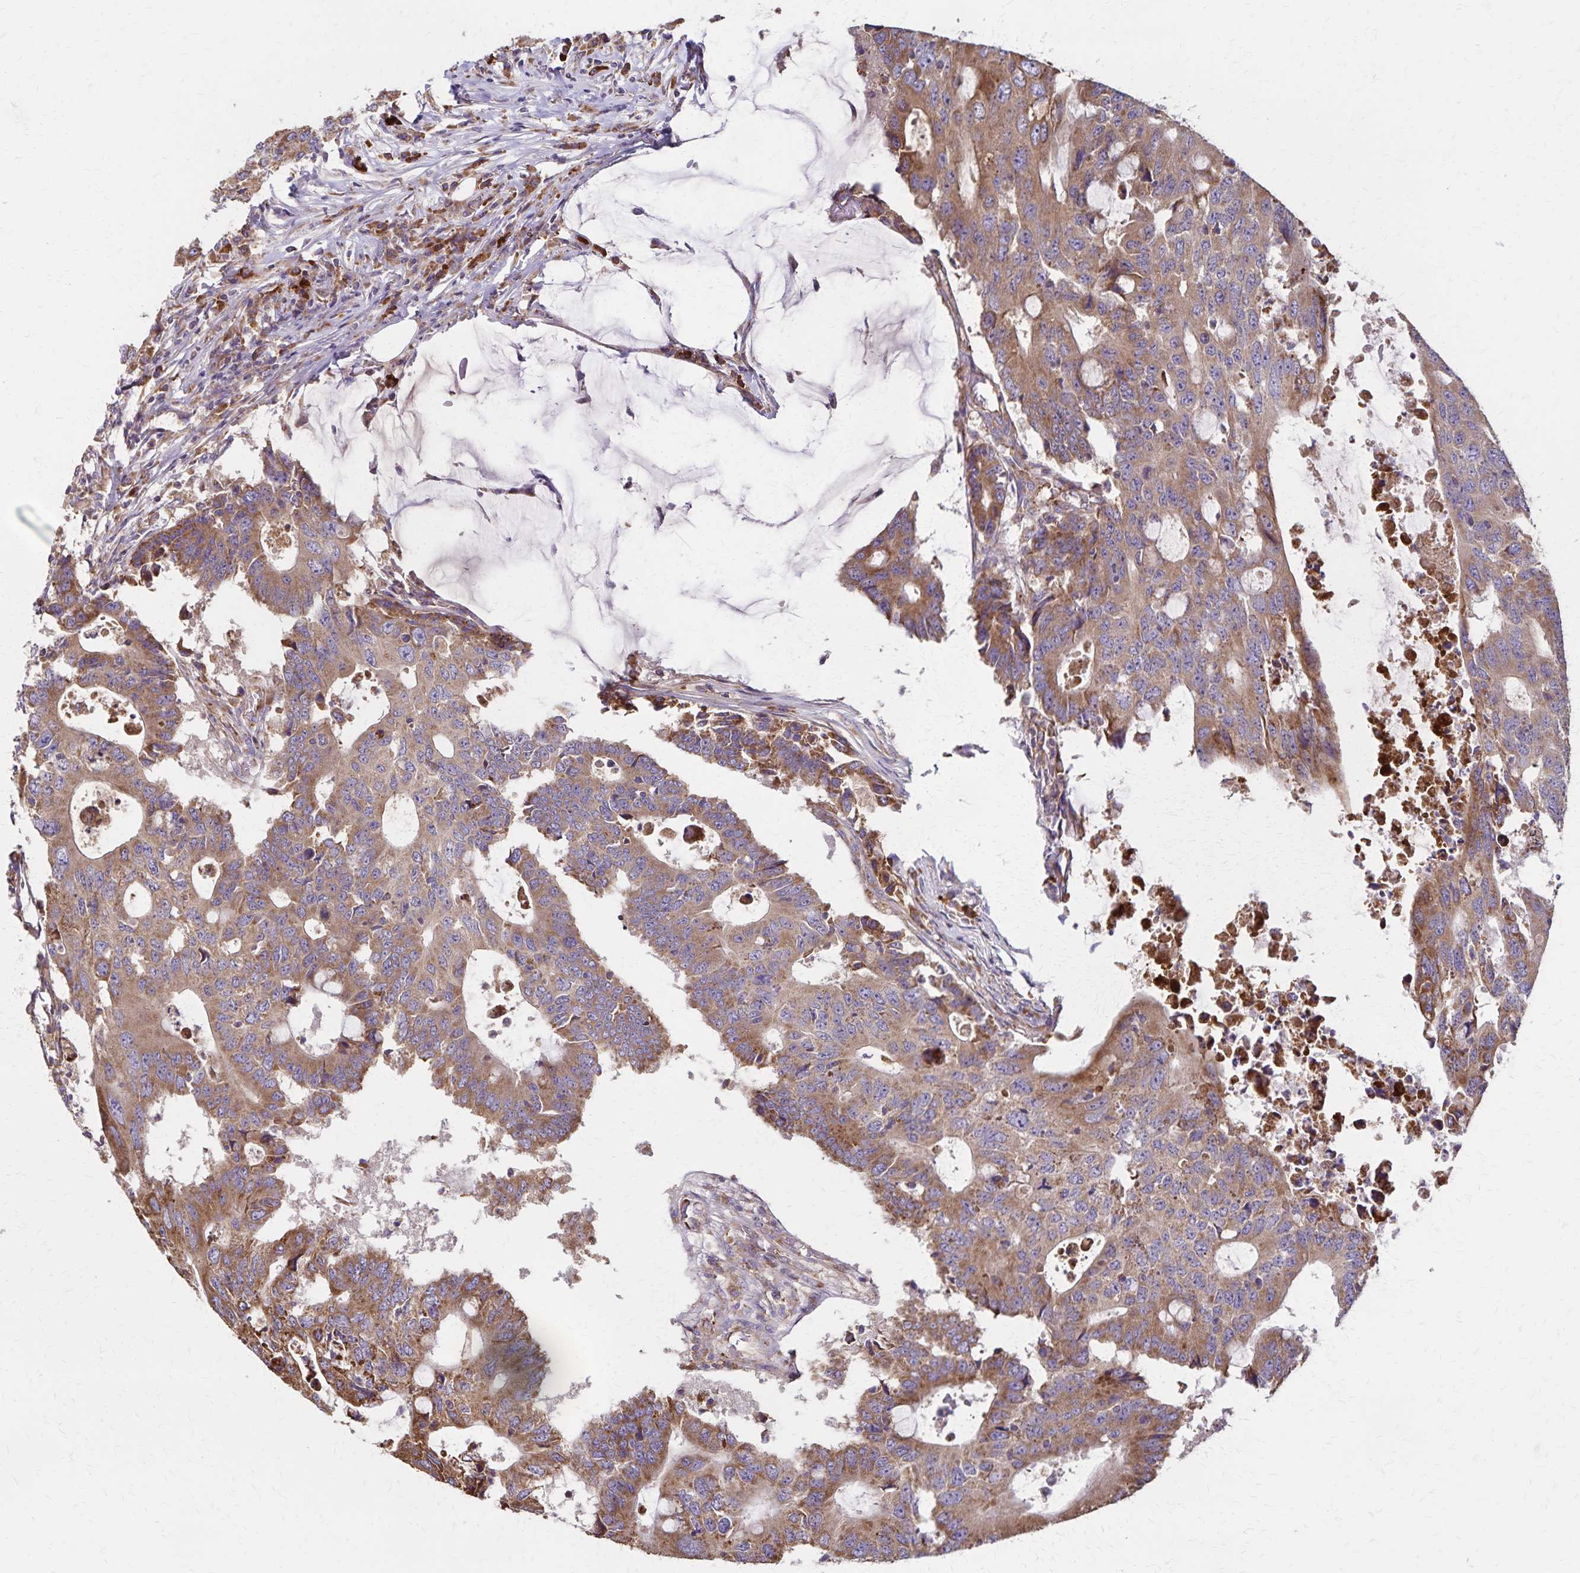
{"staining": {"intensity": "moderate", "quantity": ">75%", "location": "cytoplasmic/membranous"}, "tissue": "colorectal cancer", "cell_type": "Tumor cells", "image_type": "cancer", "snomed": [{"axis": "morphology", "description": "Adenocarcinoma, NOS"}, {"axis": "topography", "description": "Colon"}], "caption": "Immunohistochemistry (DAB) staining of colorectal cancer (adenocarcinoma) displays moderate cytoplasmic/membranous protein staining in about >75% of tumor cells.", "gene": "RNF10", "patient": {"sex": "male", "age": 71}}